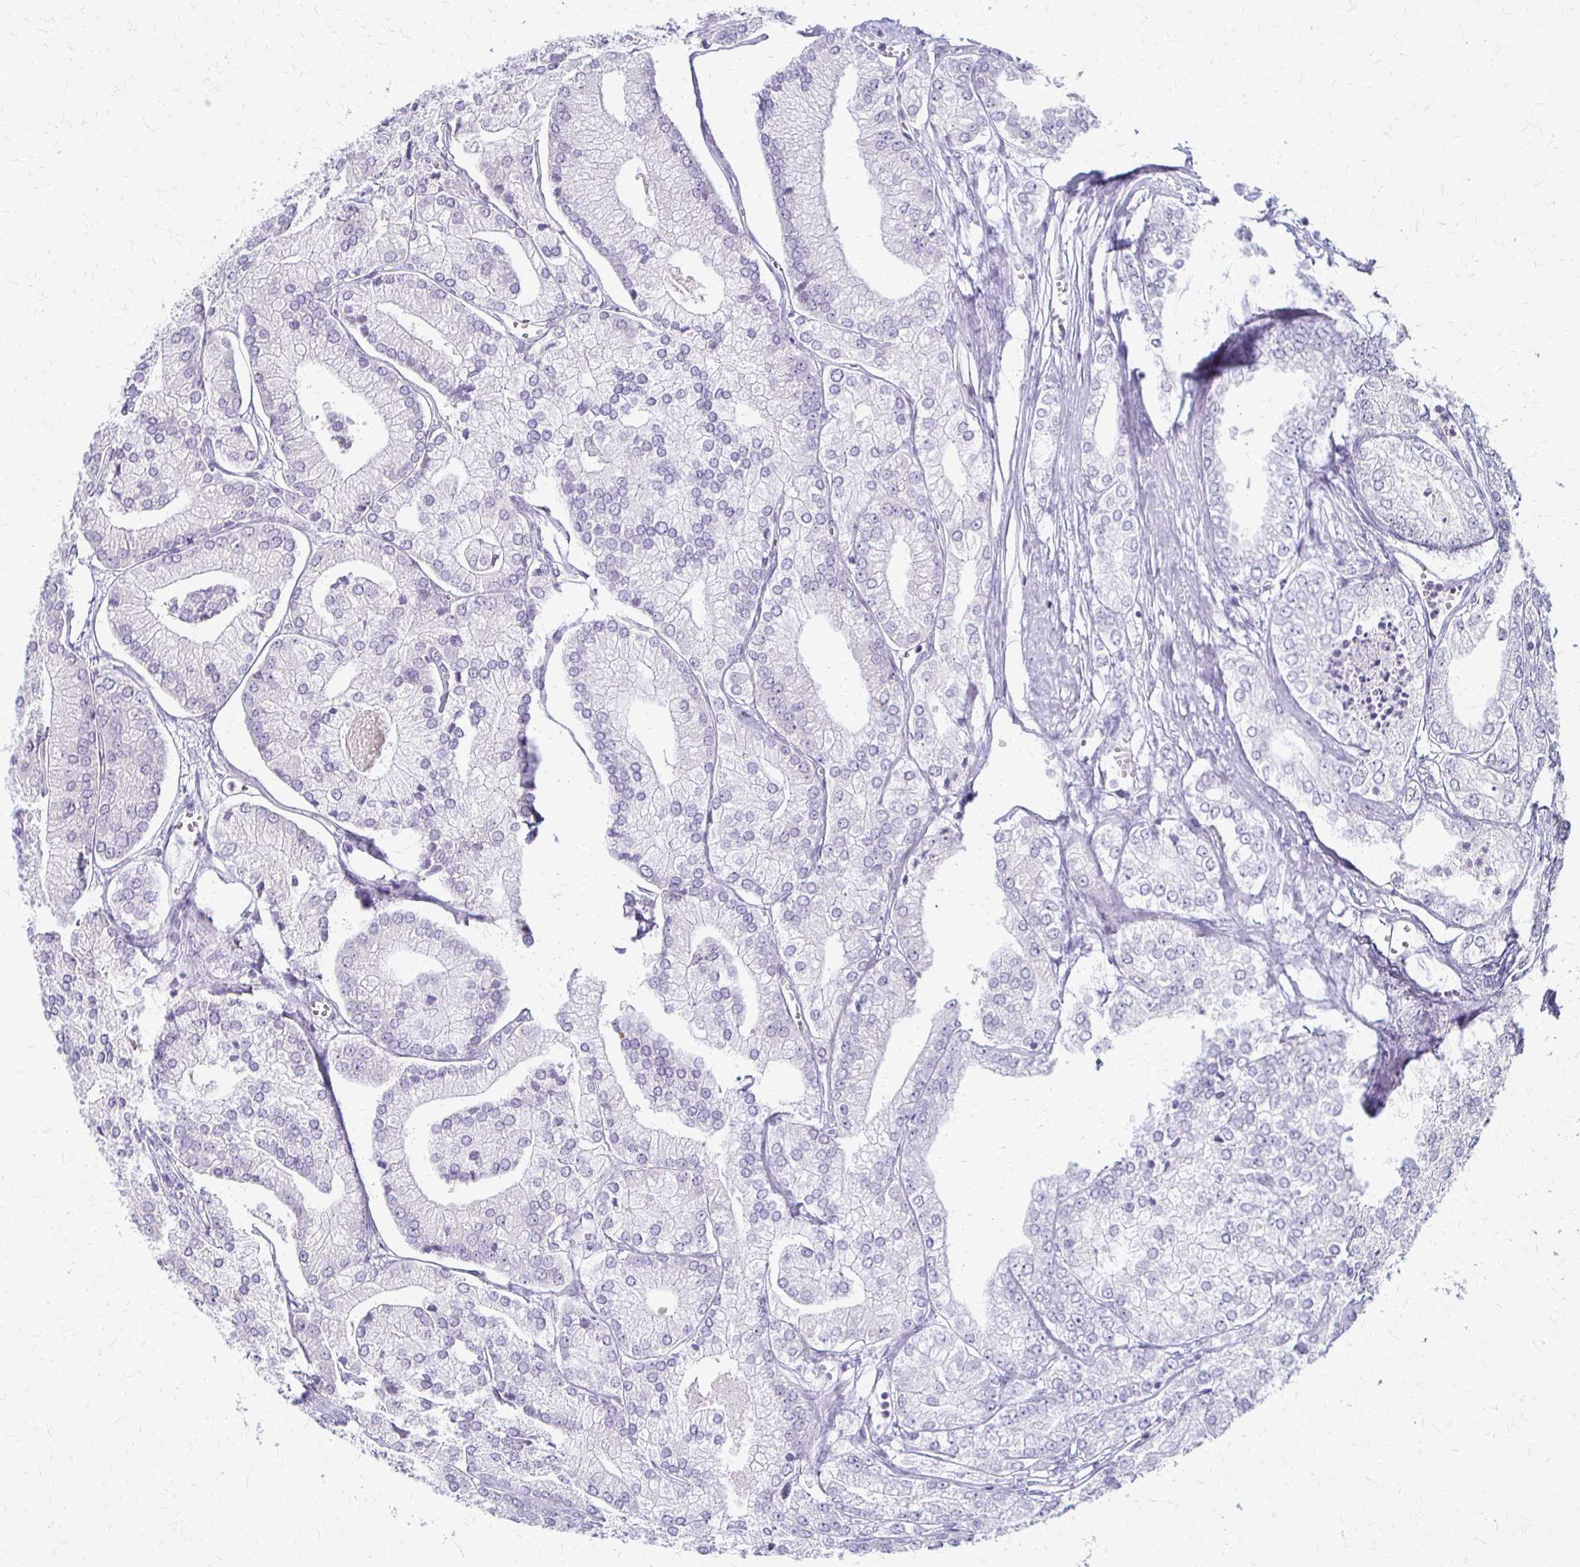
{"staining": {"intensity": "negative", "quantity": "none", "location": "none"}, "tissue": "prostate cancer", "cell_type": "Tumor cells", "image_type": "cancer", "snomed": [{"axis": "morphology", "description": "Adenocarcinoma, High grade"}, {"axis": "topography", "description": "Prostate"}], "caption": "Immunohistochemical staining of human prostate high-grade adenocarcinoma displays no significant positivity in tumor cells. (IHC, brightfield microscopy, high magnification).", "gene": "ACP5", "patient": {"sex": "male", "age": 61}}